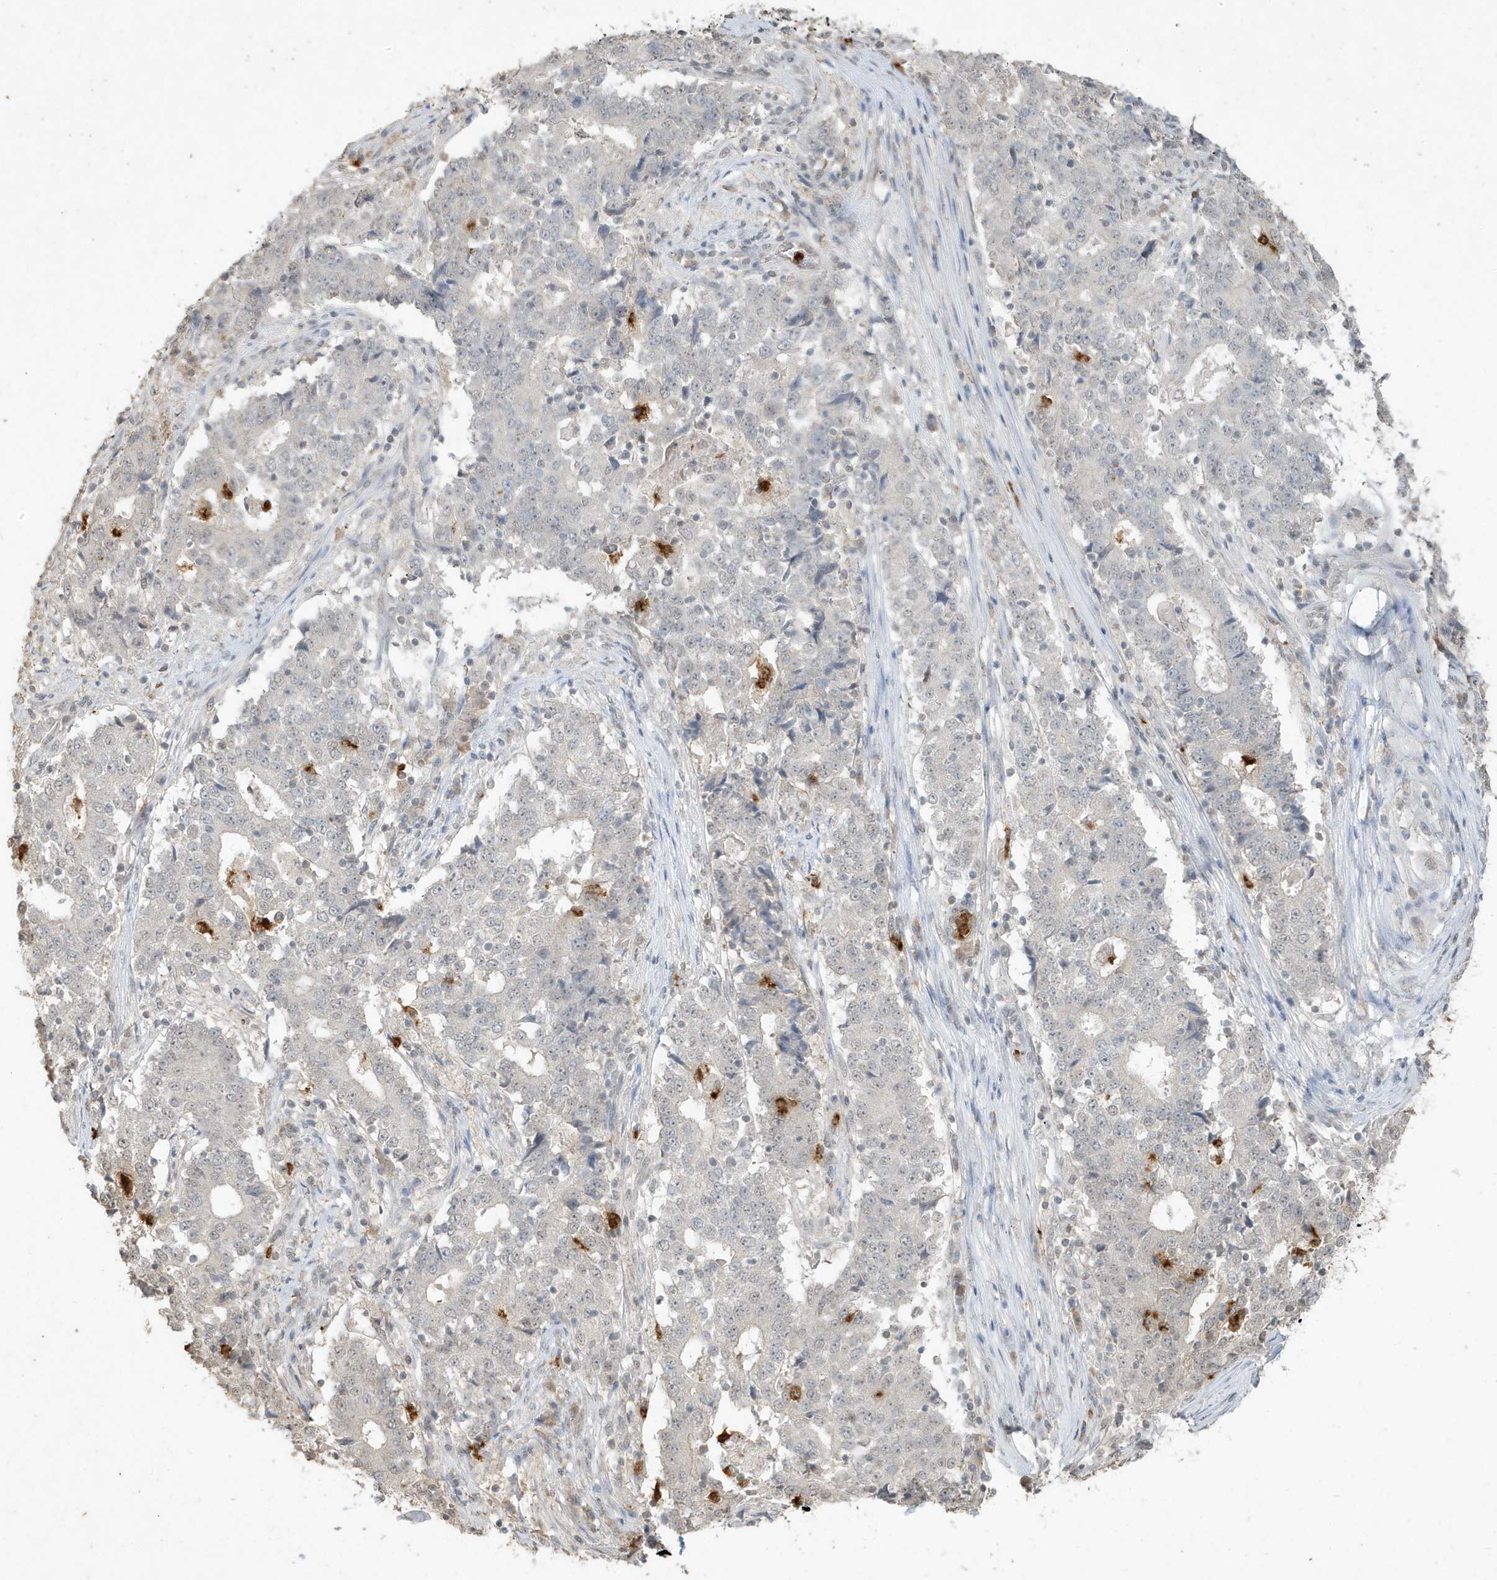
{"staining": {"intensity": "negative", "quantity": "none", "location": "none"}, "tissue": "stomach cancer", "cell_type": "Tumor cells", "image_type": "cancer", "snomed": [{"axis": "morphology", "description": "Adenocarcinoma, NOS"}, {"axis": "topography", "description": "Stomach"}], "caption": "Photomicrograph shows no significant protein expression in tumor cells of adenocarcinoma (stomach).", "gene": "DEFA1", "patient": {"sex": "male", "age": 59}}